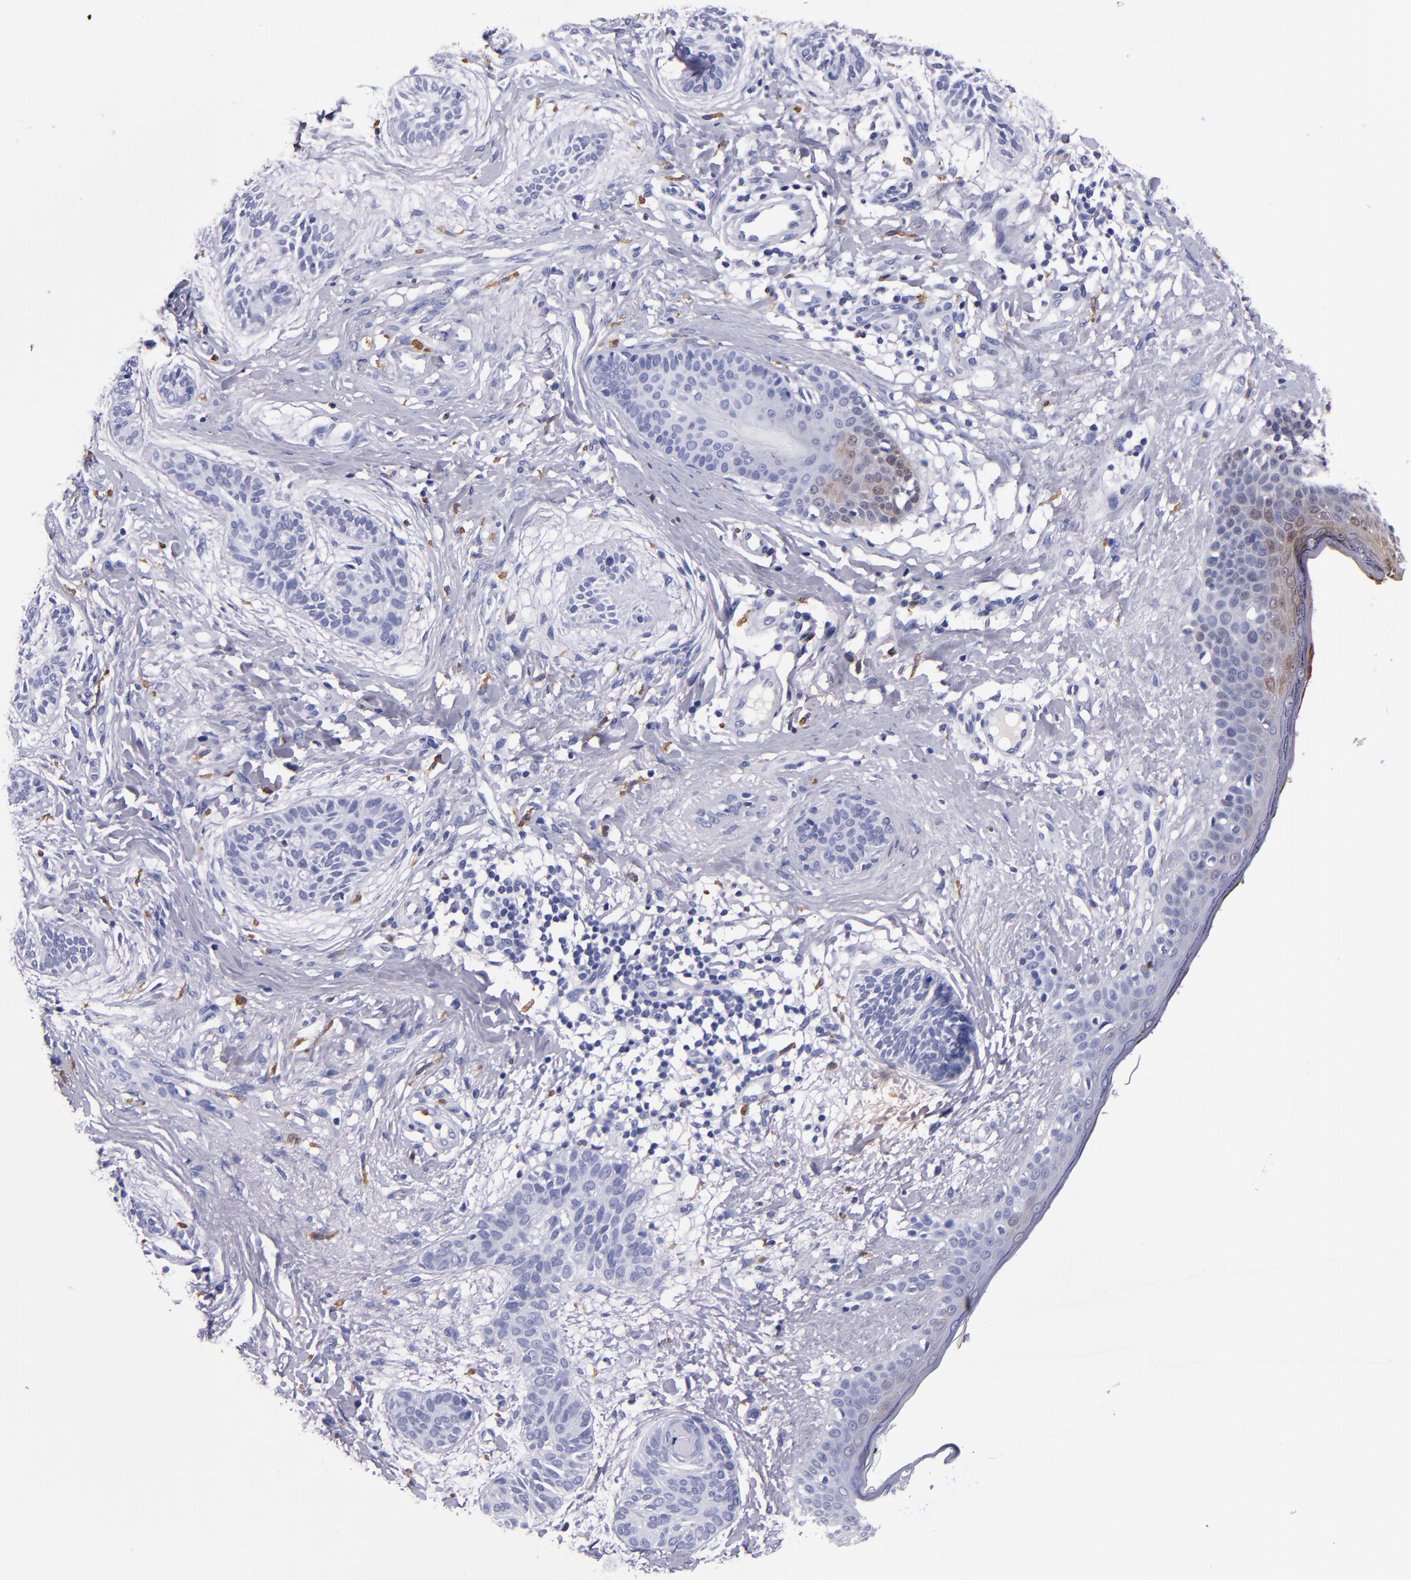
{"staining": {"intensity": "negative", "quantity": "none", "location": "none"}, "tissue": "skin cancer", "cell_type": "Tumor cells", "image_type": "cancer", "snomed": [{"axis": "morphology", "description": "Normal tissue, NOS"}, {"axis": "morphology", "description": "Basal cell carcinoma"}, {"axis": "topography", "description": "Skin"}], "caption": "Skin cancer (basal cell carcinoma) was stained to show a protein in brown. There is no significant expression in tumor cells.", "gene": "S100A8", "patient": {"sex": "male", "age": 63}}